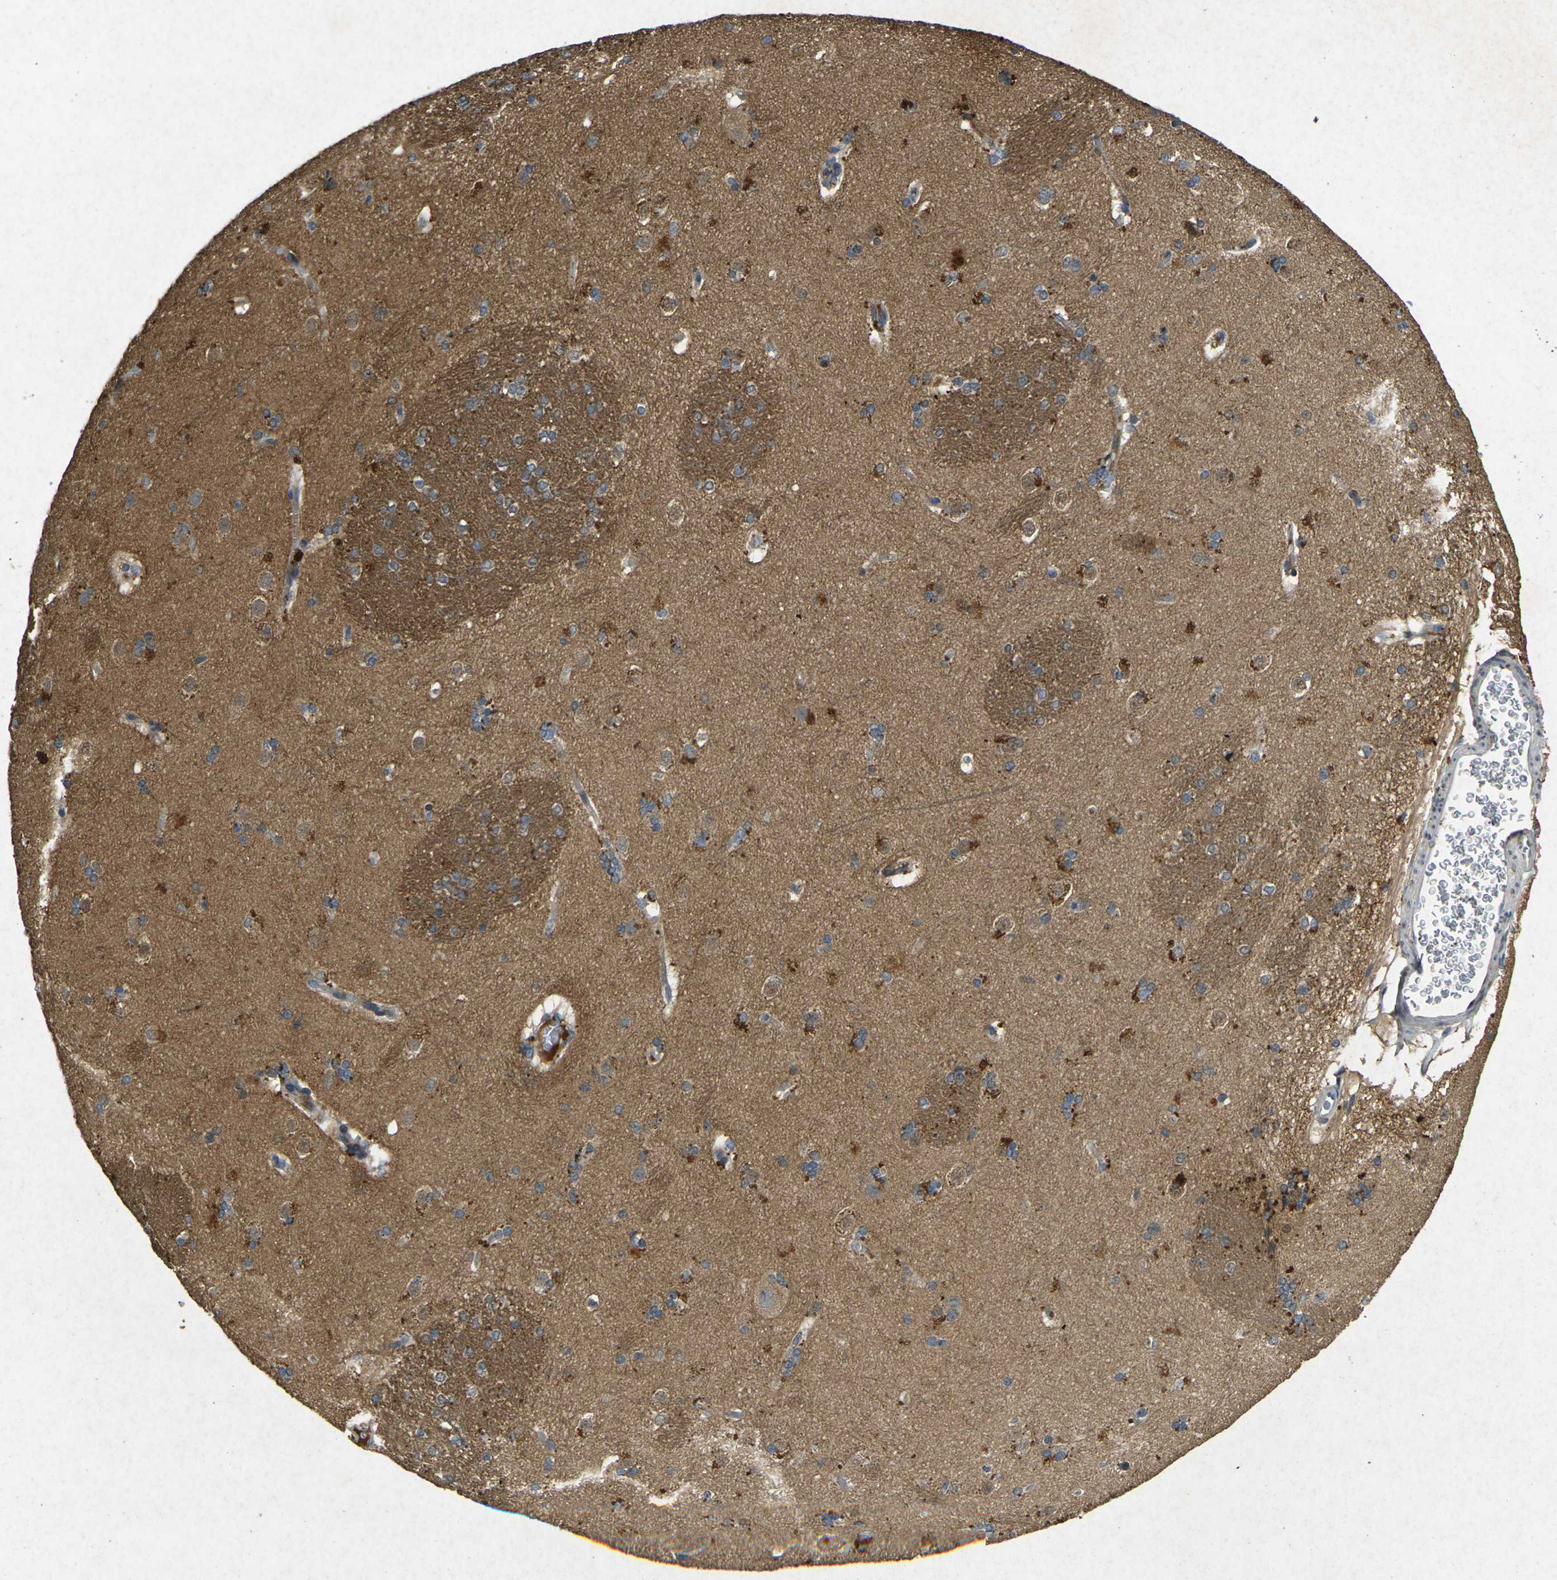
{"staining": {"intensity": "moderate", "quantity": "<25%", "location": "cytoplasmic/membranous"}, "tissue": "caudate", "cell_type": "Glial cells", "image_type": "normal", "snomed": [{"axis": "morphology", "description": "Normal tissue, NOS"}, {"axis": "topography", "description": "Lateral ventricle wall"}], "caption": "Immunohistochemical staining of normal human caudate reveals <25% levels of moderate cytoplasmic/membranous protein staining in approximately <25% of glial cells.", "gene": "RGMA", "patient": {"sex": "female", "age": 19}}